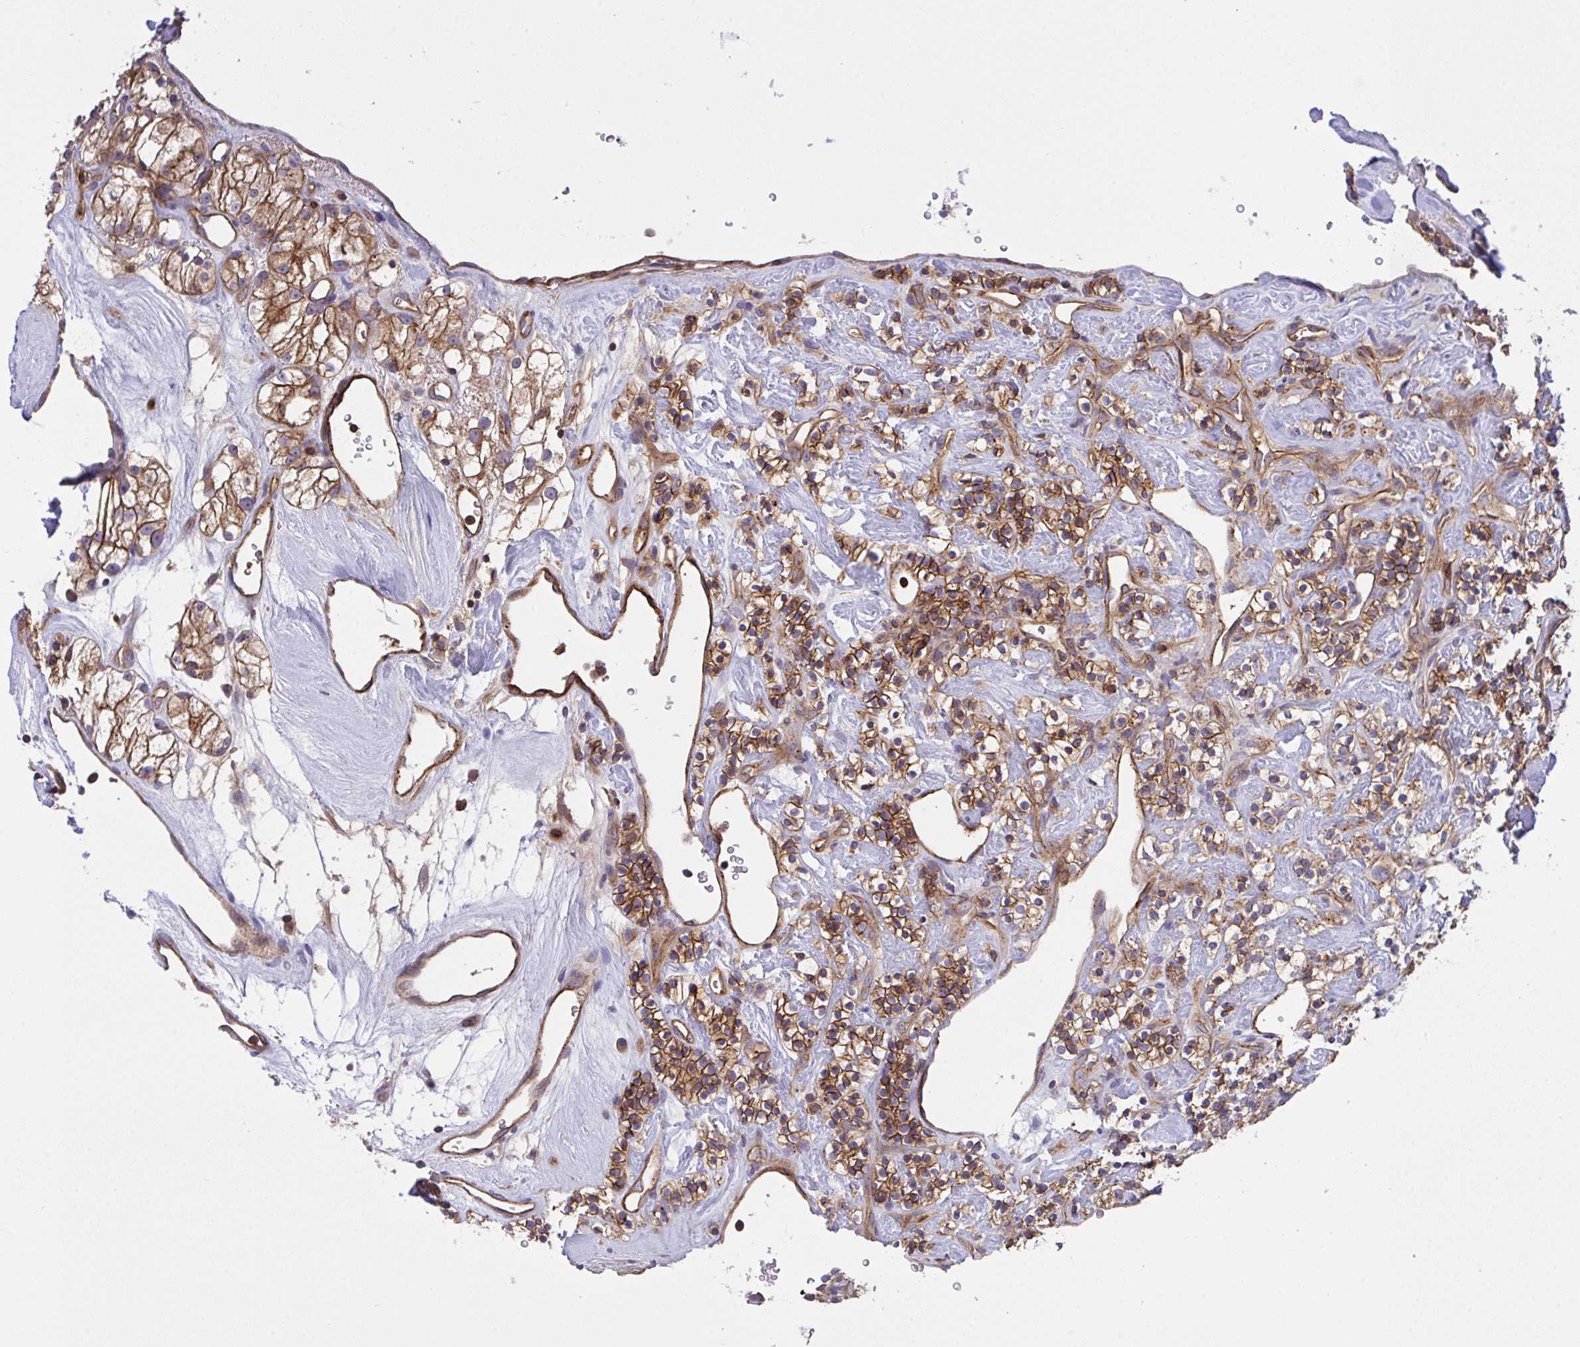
{"staining": {"intensity": "strong", "quantity": ">75%", "location": "cytoplasmic/membranous"}, "tissue": "renal cancer", "cell_type": "Tumor cells", "image_type": "cancer", "snomed": [{"axis": "morphology", "description": "Adenocarcinoma, NOS"}, {"axis": "topography", "description": "Kidney"}], "caption": "The micrograph reveals a brown stain indicating the presence of a protein in the cytoplasmic/membranous of tumor cells in adenocarcinoma (renal).", "gene": "C4orf36", "patient": {"sex": "male", "age": 77}}